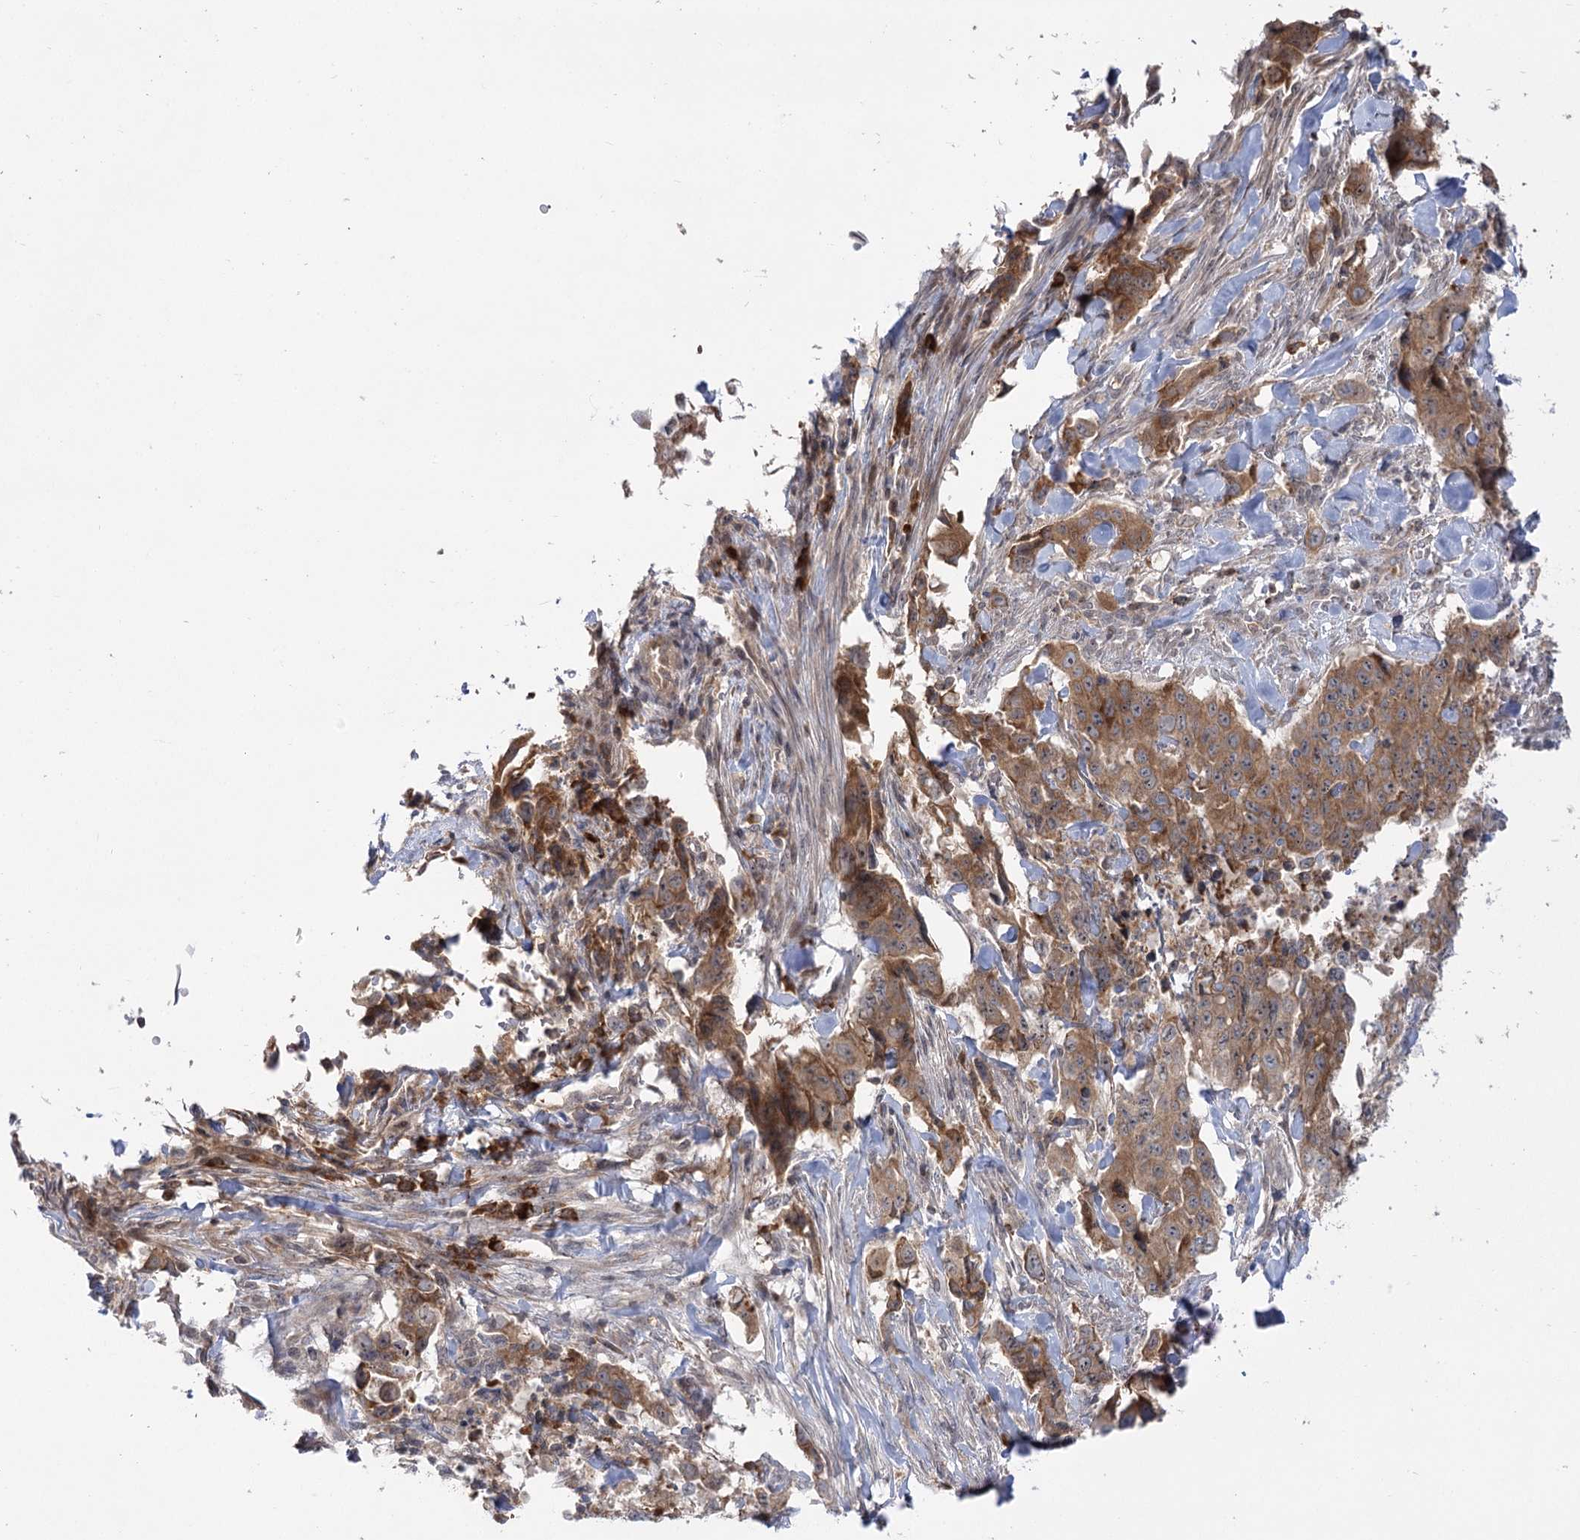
{"staining": {"intensity": "moderate", "quantity": ">75%", "location": "cytoplasmic/membranous"}, "tissue": "lung cancer", "cell_type": "Tumor cells", "image_type": "cancer", "snomed": [{"axis": "morphology", "description": "Adenocarcinoma, NOS"}, {"axis": "topography", "description": "Lung"}], "caption": "The micrograph exhibits staining of lung cancer, revealing moderate cytoplasmic/membranous protein staining (brown color) within tumor cells.", "gene": "SYTL1", "patient": {"sex": "female", "age": 51}}